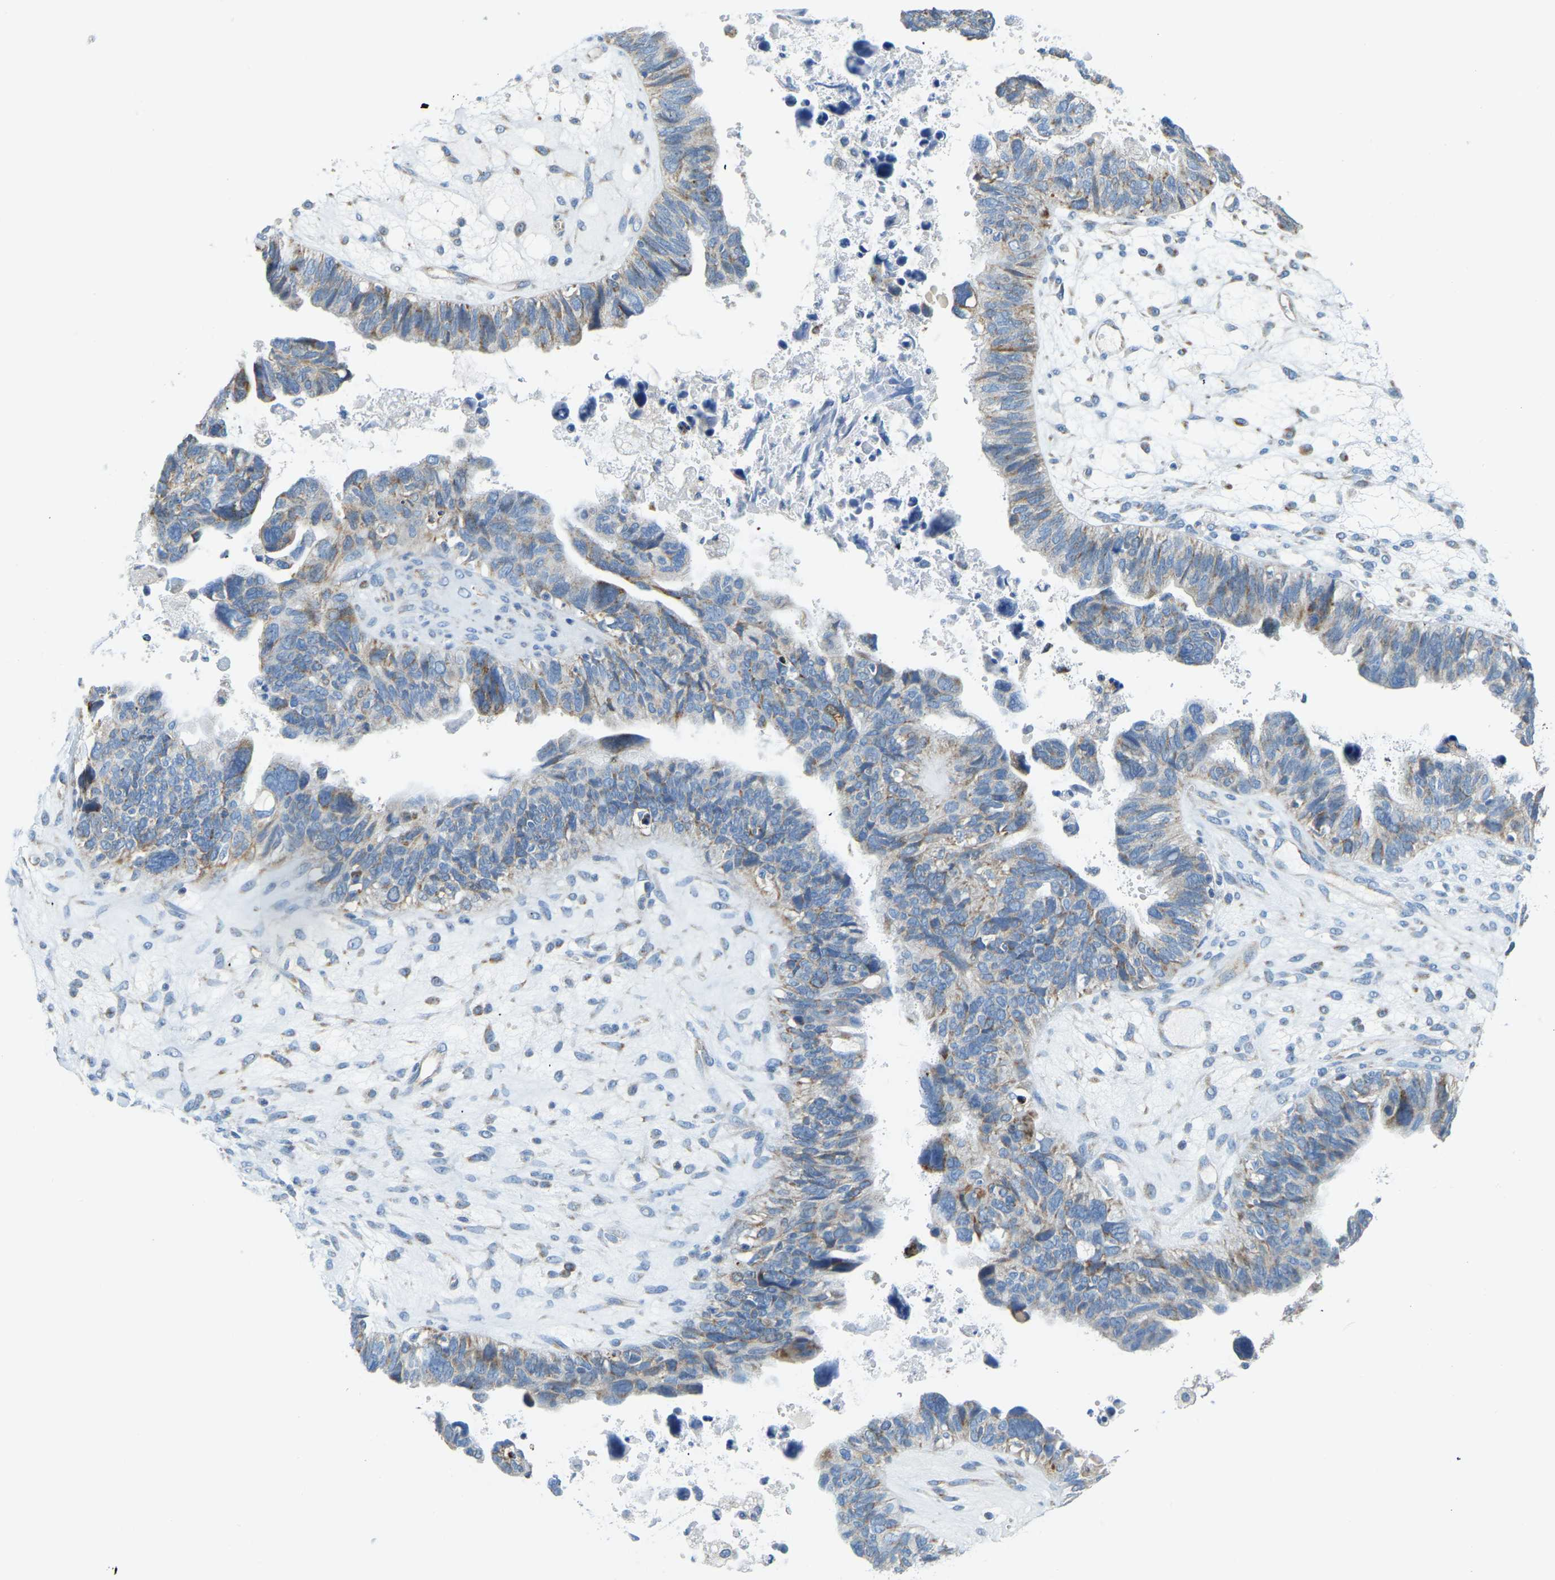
{"staining": {"intensity": "weak", "quantity": "<25%", "location": "cytoplasmic/membranous"}, "tissue": "ovarian cancer", "cell_type": "Tumor cells", "image_type": "cancer", "snomed": [{"axis": "morphology", "description": "Cystadenocarcinoma, serous, NOS"}, {"axis": "topography", "description": "Ovary"}], "caption": "There is no significant positivity in tumor cells of serous cystadenocarcinoma (ovarian).", "gene": "GDA", "patient": {"sex": "female", "age": 79}}